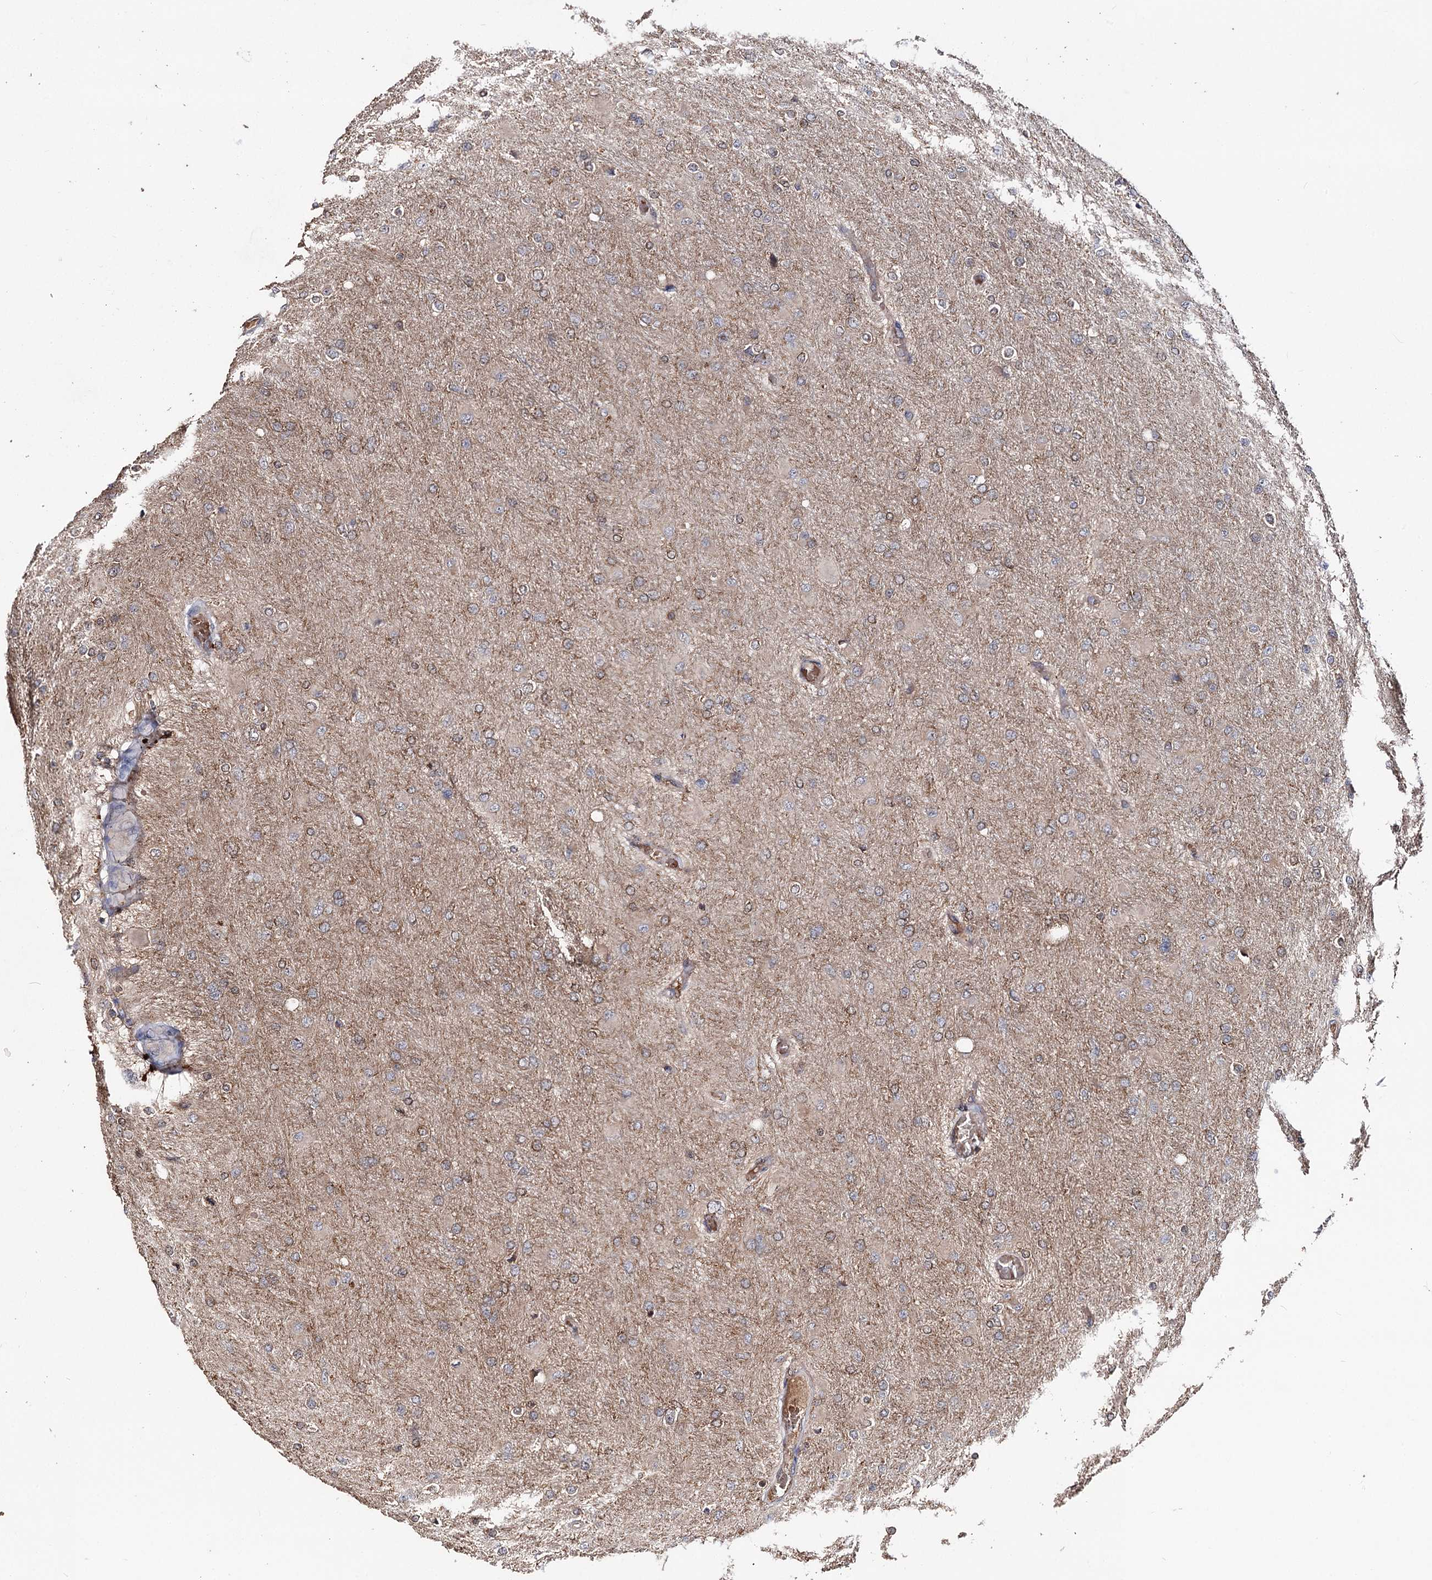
{"staining": {"intensity": "weak", "quantity": "25%-75%", "location": "cytoplasmic/membranous"}, "tissue": "glioma", "cell_type": "Tumor cells", "image_type": "cancer", "snomed": [{"axis": "morphology", "description": "Glioma, malignant, High grade"}, {"axis": "topography", "description": "Cerebral cortex"}], "caption": "Protein expression analysis of human glioma reveals weak cytoplasmic/membranous expression in approximately 25%-75% of tumor cells. (DAB IHC, brown staining for protein, blue staining for nuclei).", "gene": "FAM53B", "patient": {"sex": "female", "age": 36}}